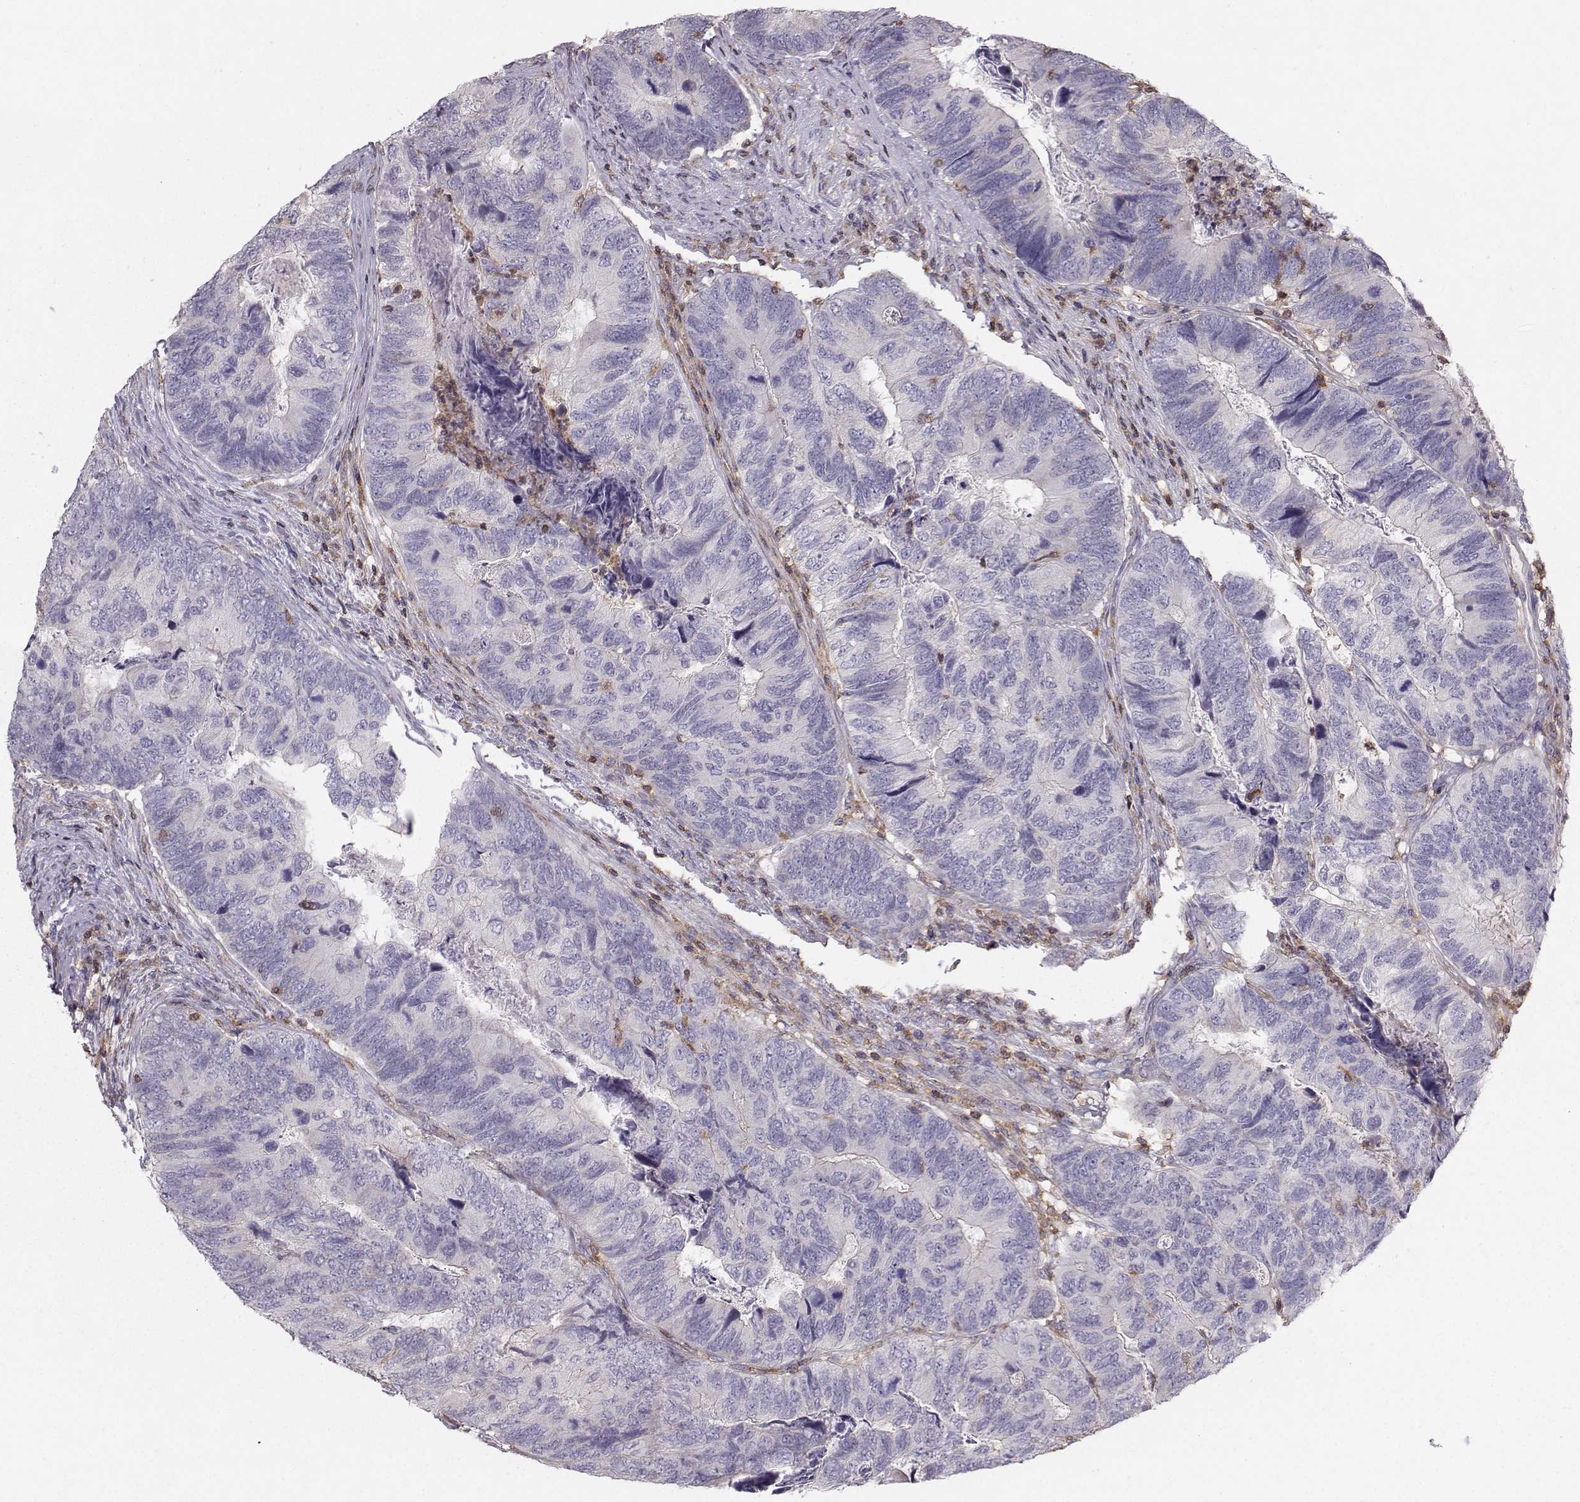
{"staining": {"intensity": "negative", "quantity": "none", "location": "none"}, "tissue": "colorectal cancer", "cell_type": "Tumor cells", "image_type": "cancer", "snomed": [{"axis": "morphology", "description": "Adenocarcinoma, NOS"}, {"axis": "topography", "description": "Colon"}], "caption": "High power microscopy image of an immunohistochemistry (IHC) histopathology image of colorectal adenocarcinoma, revealing no significant expression in tumor cells.", "gene": "ZBTB32", "patient": {"sex": "female", "age": 67}}